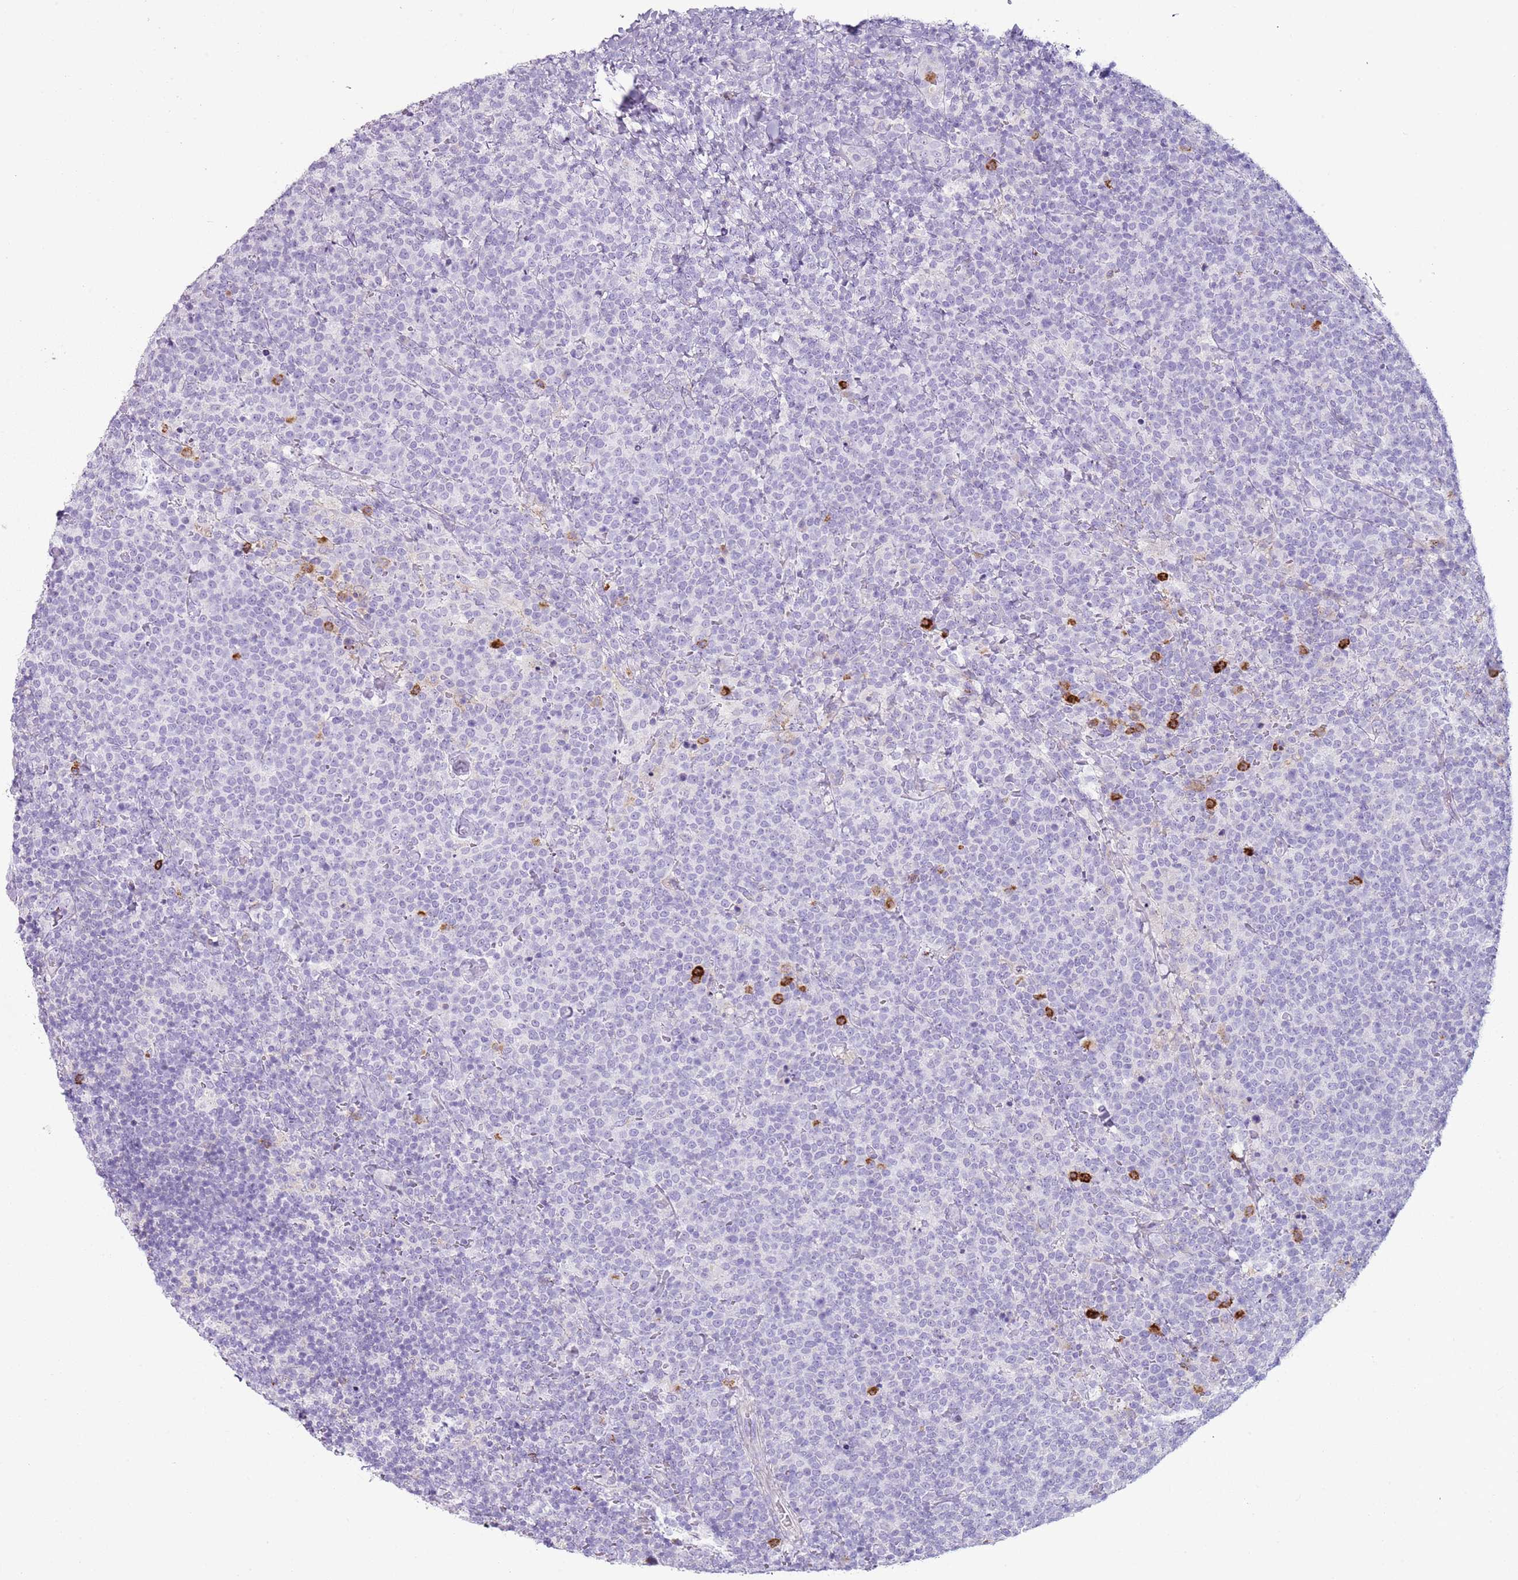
{"staining": {"intensity": "negative", "quantity": "none", "location": "none"}, "tissue": "lymphoma", "cell_type": "Tumor cells", "image_type": "cancer", "snomed": [{"axis": "morphology", "description": "Malignant lymphoma, non-Hodgkin's type, High grade"}, {"axis": "topography", "description": "Lymph node"}], "caption": "Protein analysis of lymphoma shows no significant positivity in tumor cells.", "gene": "CD177", "patient": {"sex": "male", "age": 61}}